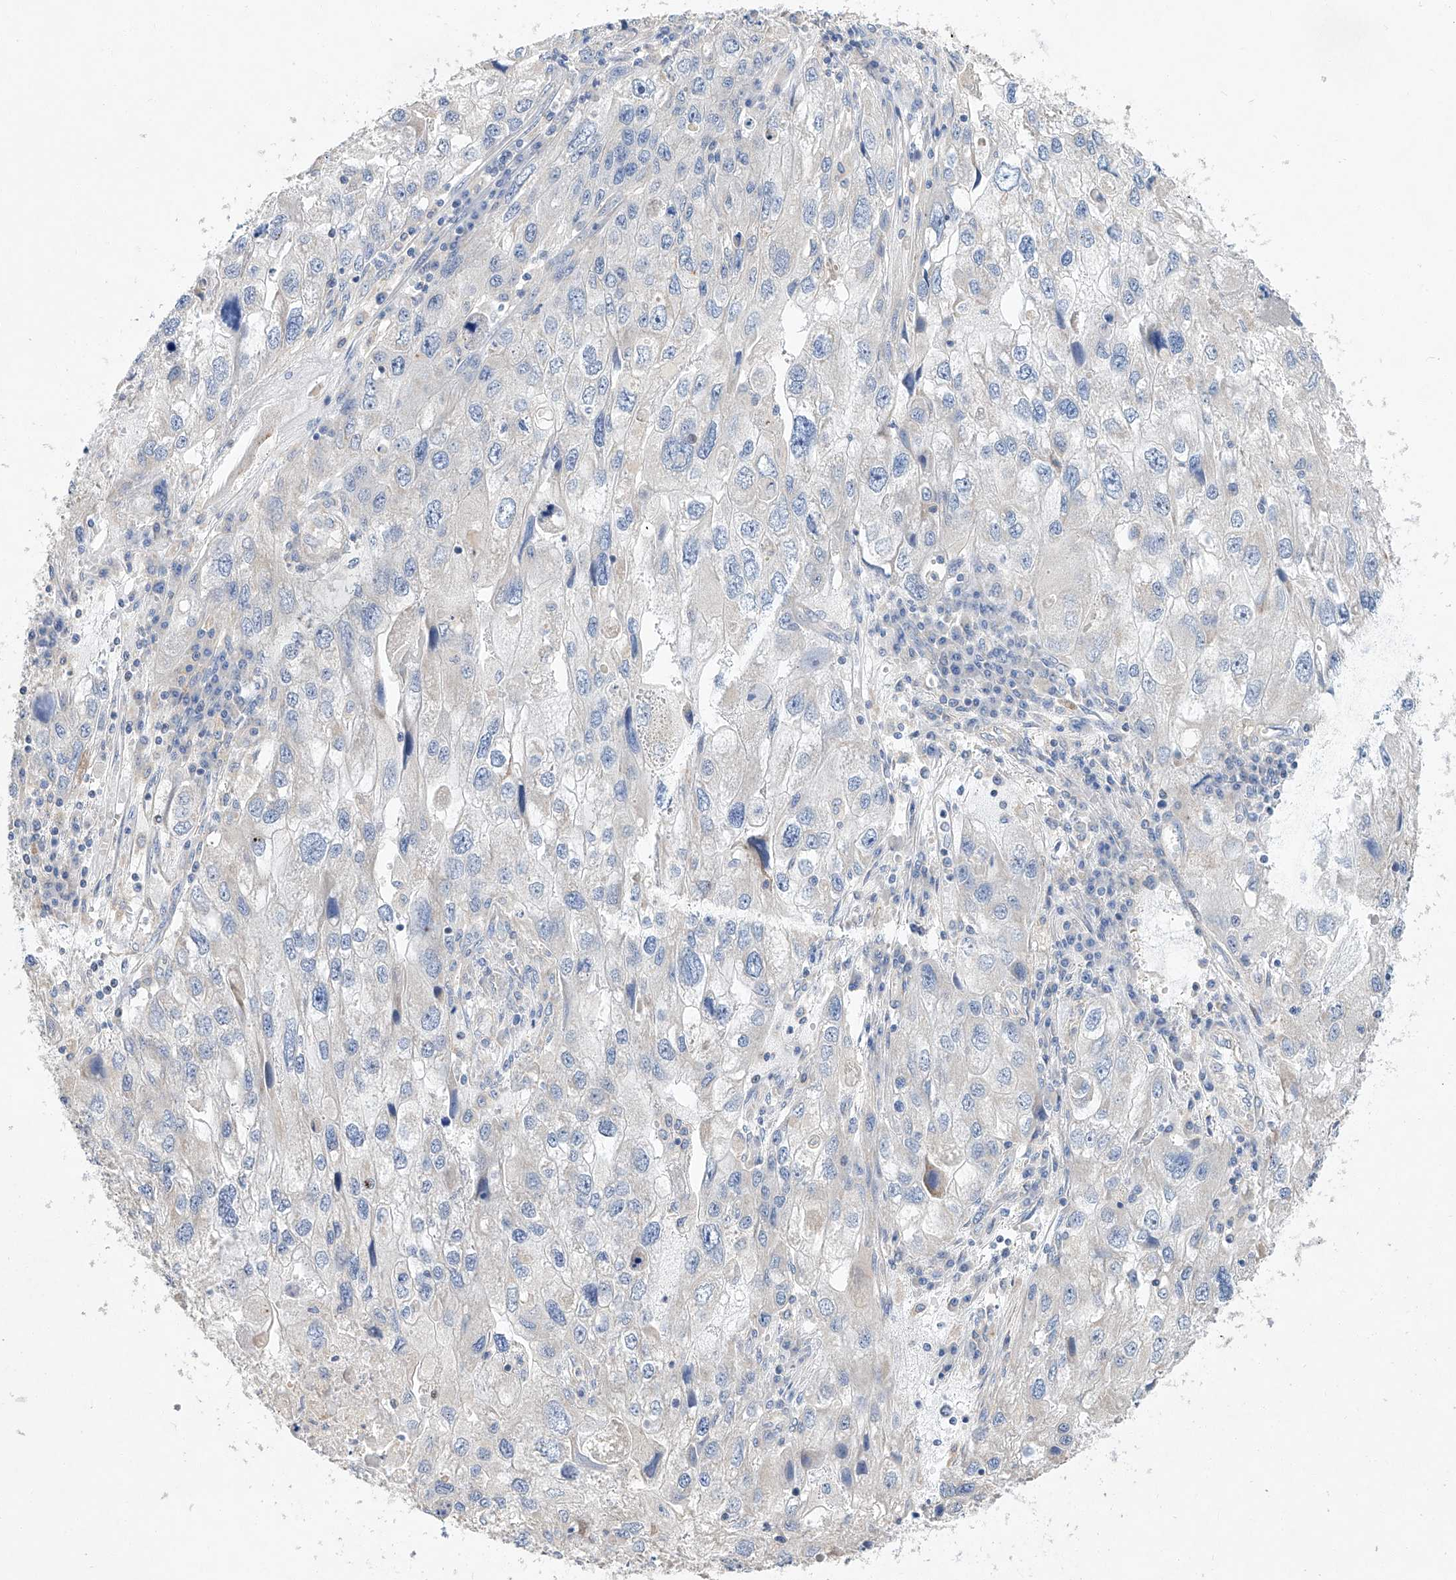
{"staining": {"intensity": "negative", "quantity": "none", "location": "none"}, "tissue": "endometrial cancer", "cell_type": "Tumor cells", "image_type": "cancer", "snomed": [{"axis": "morphology", "description": "Adenocarcinoma, NOS"}, {"axis": "topography", "description": "Endometrium"}], "caption": "The immunohistochemistry (IHC) image has no significant positivity in tumor cells of endometrial adenocarcinoma tissue.", "gene": "AMD1", "patient": {"sex": "female", "age": 49}}